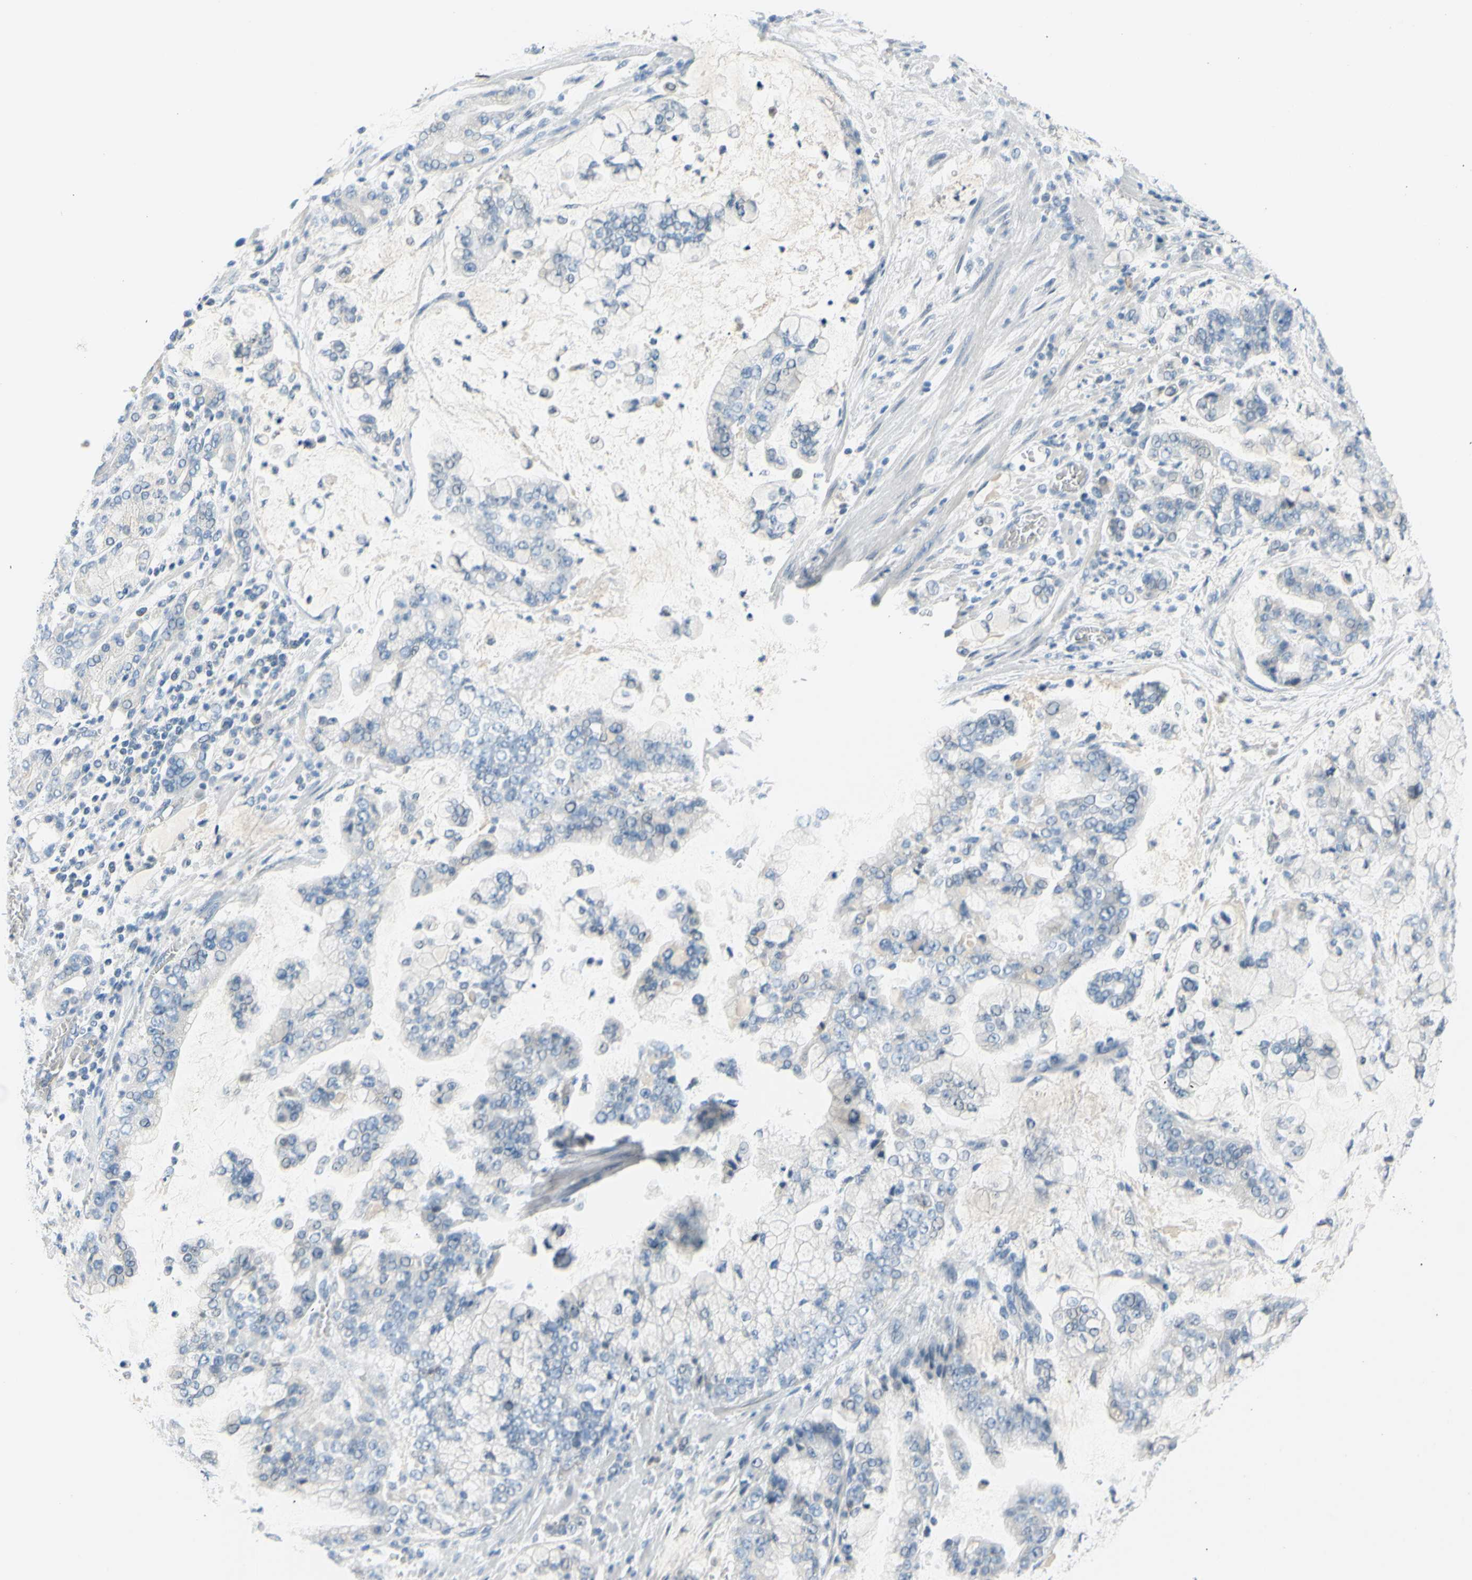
{"staining": {"intensity": "negative", "quantity": "none", "location": "none"}, "tissue": "stomach cancer", "cell_type": "Tumor cells", "image_type": "cancer", "snomed": [{"axis": "morphology", "description": "Normal tissue, NOS"}, {"axis": "morphology", "description": "Adenocarcinoma, NOS"}, {"axis": "topography", "description": "Stomach, upper"}, {"axis": "topography", "description": "Stomach"}], "caption": "This is an IHC photomicrograph of human stomach cancer. There is no positivity in tumor cells.", "gene": "DCT", "patient": {"sex": "male", "age": 76}}